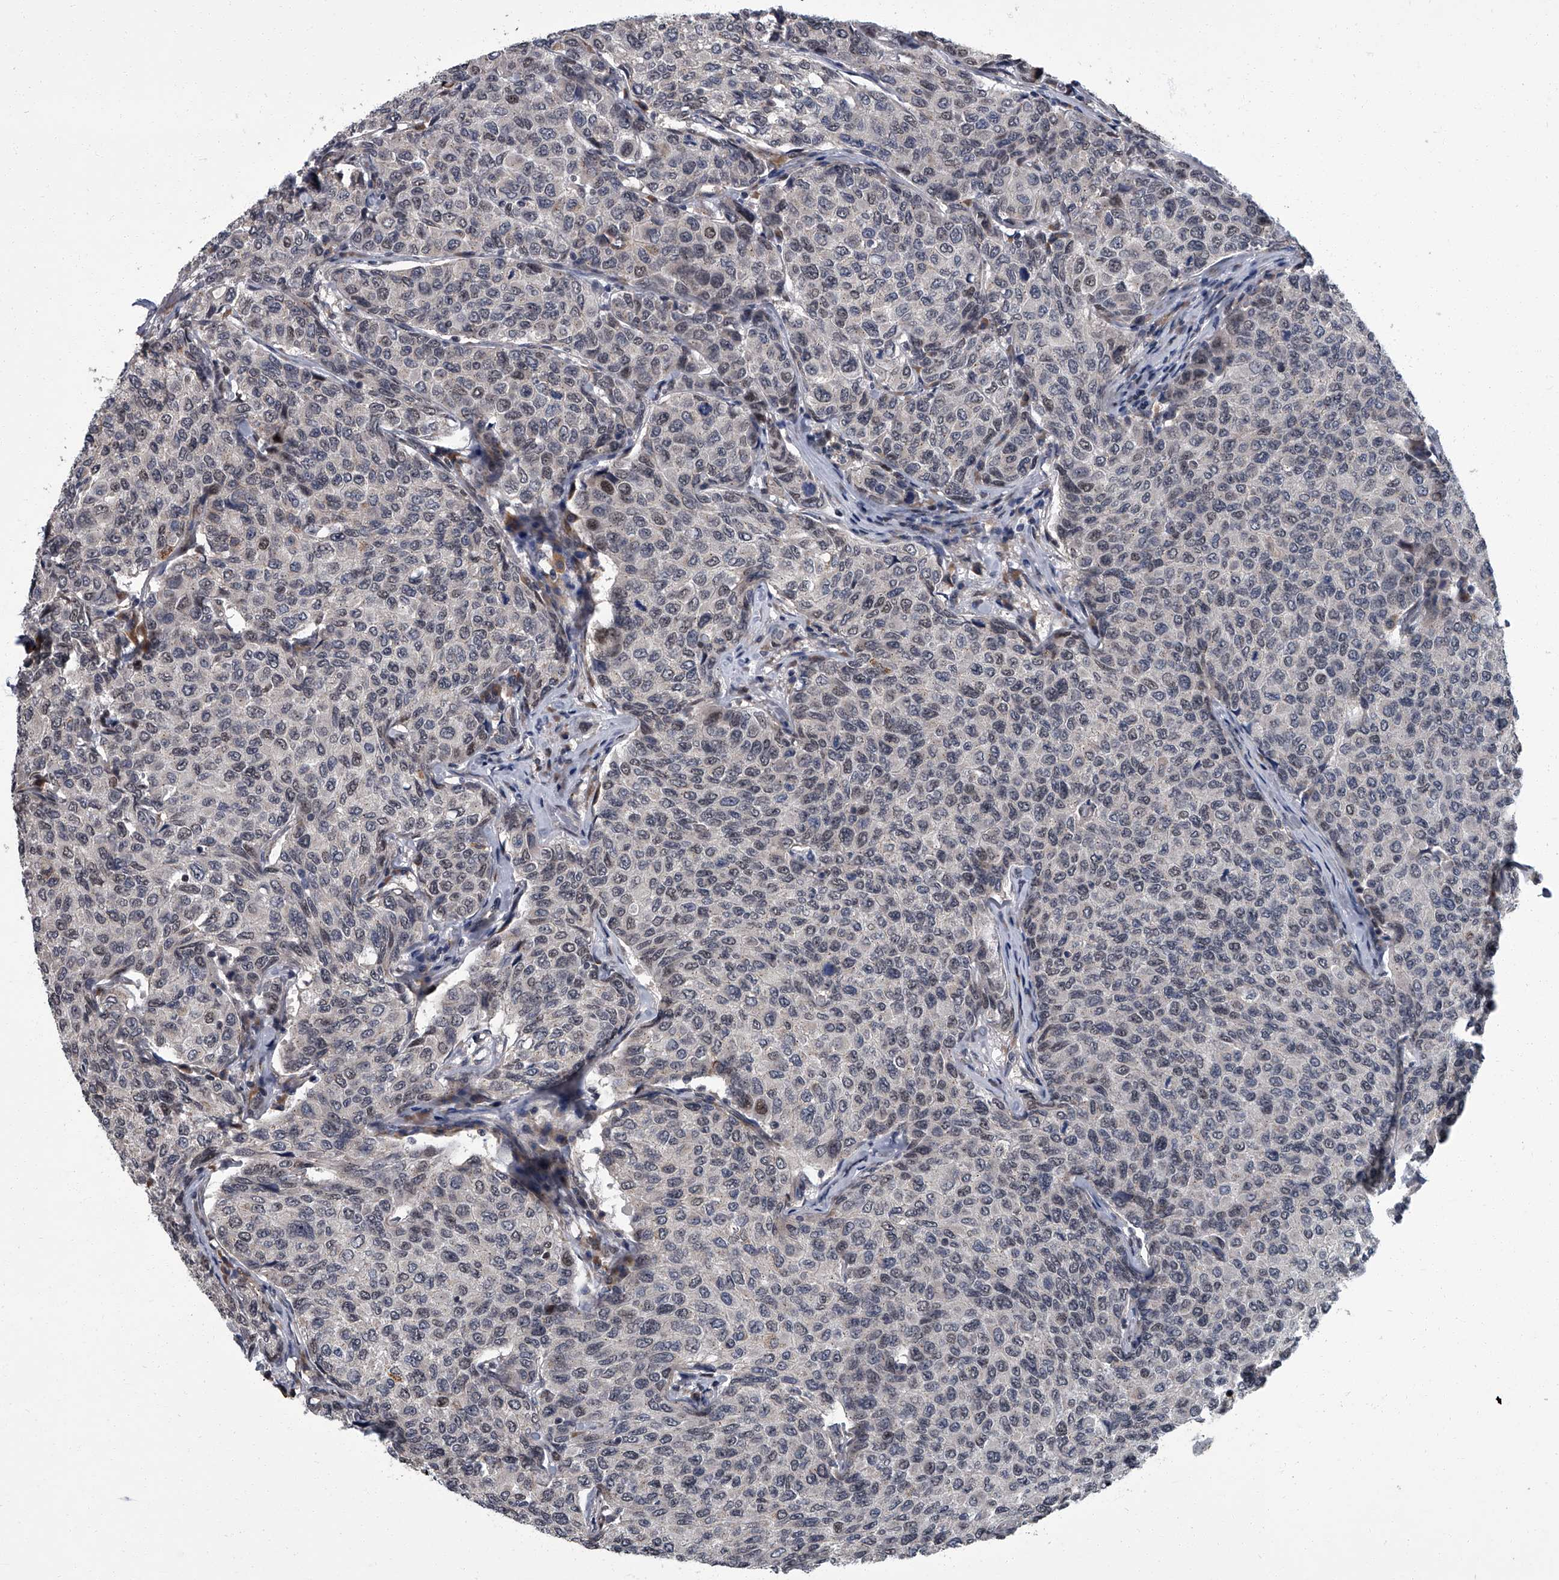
{"staining": {"intensity": "negative", "quantity": "none", "location": "none"}, "tissue": "breast cancer", "cell_type": "Tumor cells", "image_type": "cancer", "snomed": [{"axis": "morphology", "description": "Duct carcinoma"}, {"axis": "topography", "description": "Breast"}], "caption": "Tumor cells are negative for protein expression in human breast cancer.", "gene": "ZNF274", "patient": {"sex": "female", "age": 55}}